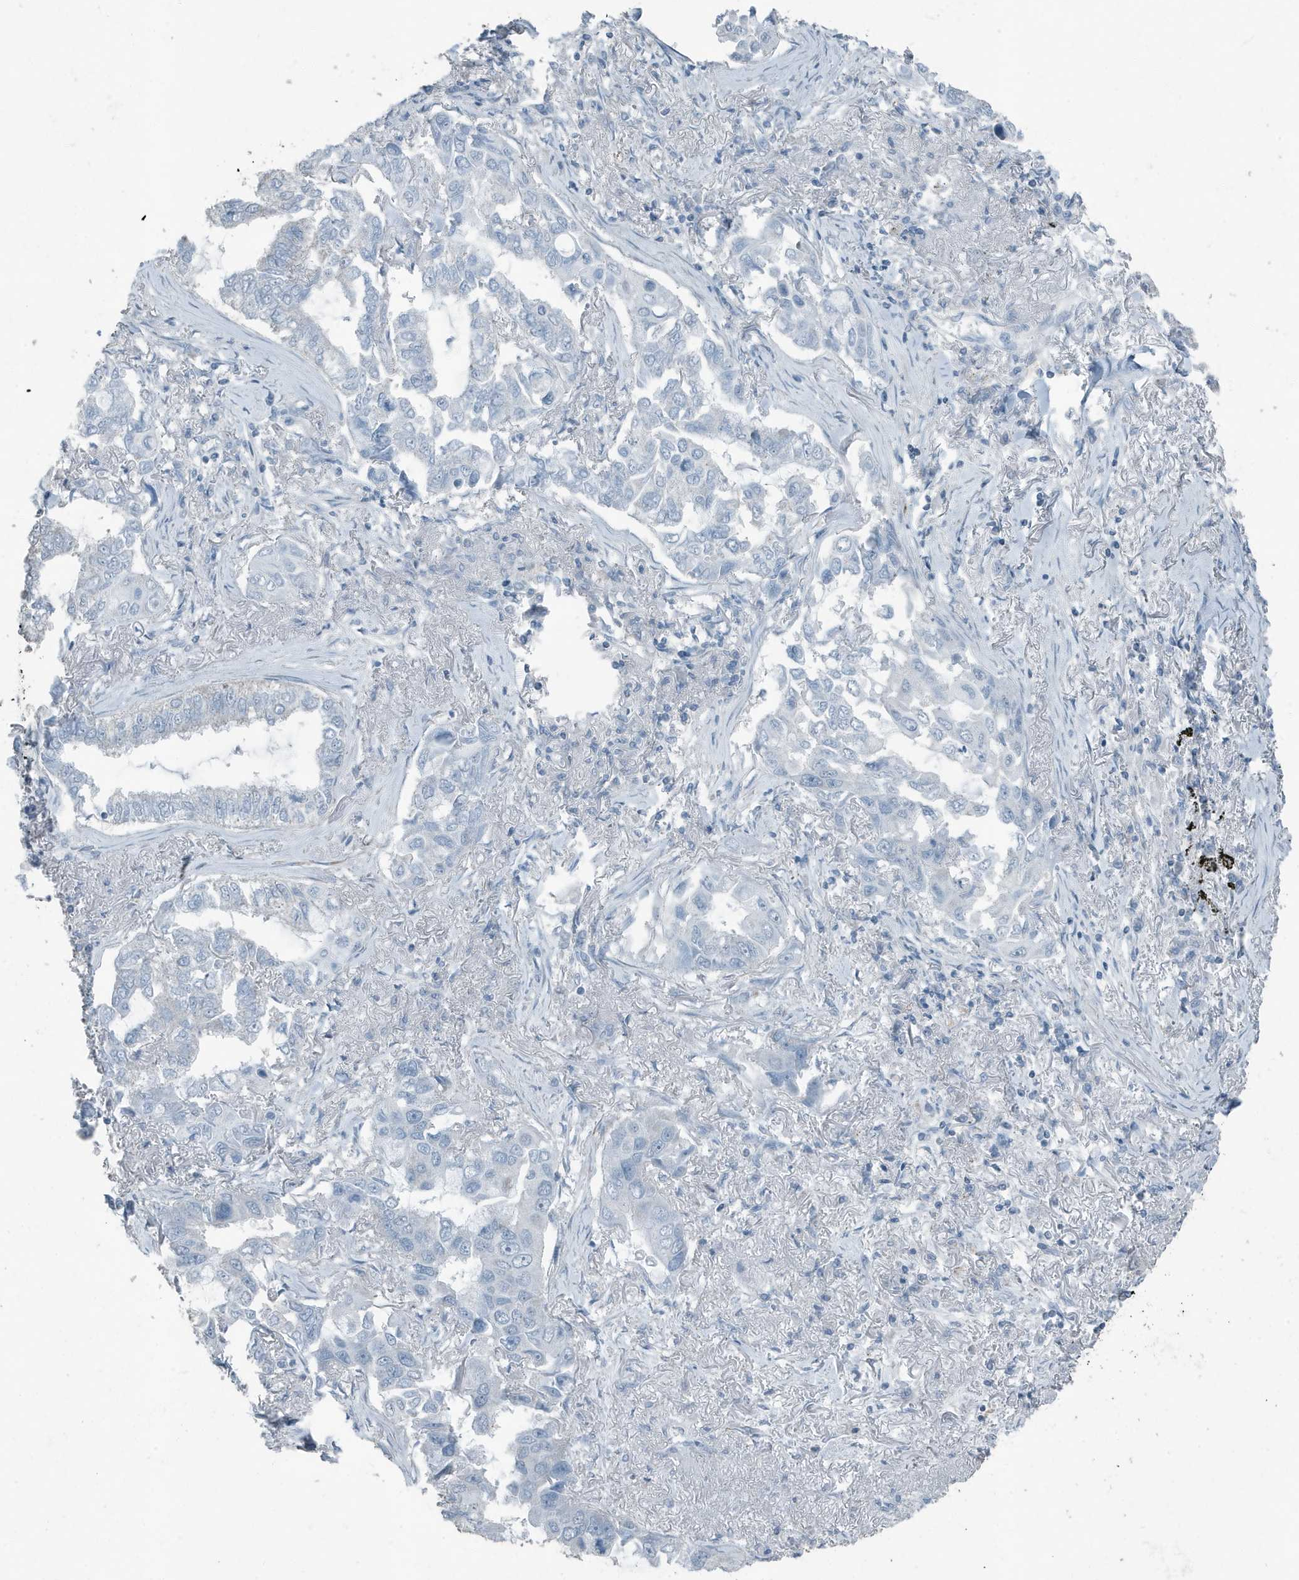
{"staining": {"intensity": "negative", "quantity": "none", "location": "none"}, "tissue": "lung cancer", "cell_type": "Tumor cells", "image_type": "cancer", "snomed": [{"axis": "morphology", "description": "Adenocarcinoma, NOS"}, {"axis": "topography", "description": "Lung"}], "caption": "Immunohistochemical staining of human adenocarcinoma (lung) displays no significant expression in tumor cells.", "gene": "FAM162A", "patient": {"sex": "male", "age": 64}}